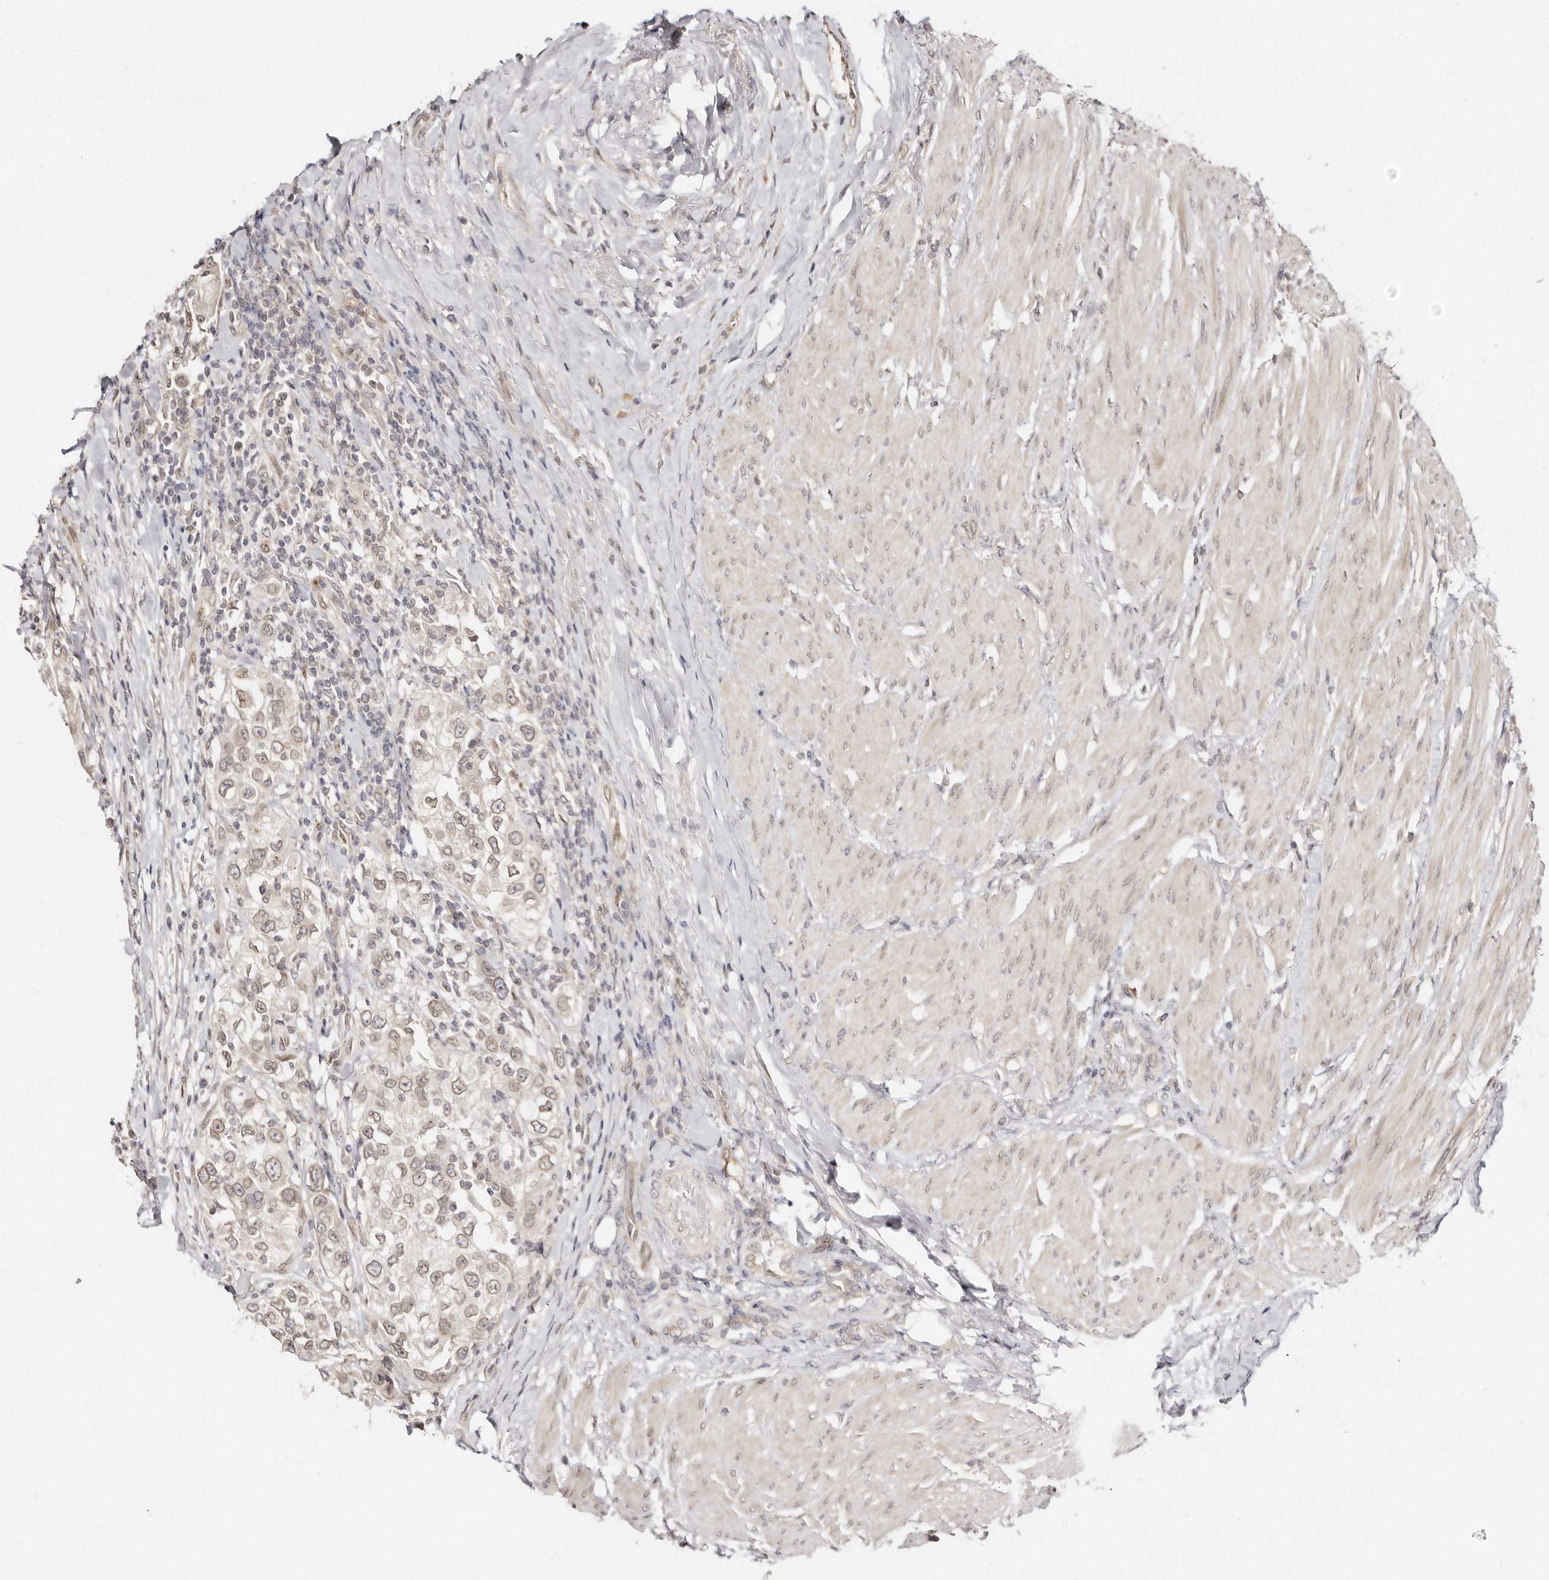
{"staining": {"intensity": "weak", "quantity": ">75%", "location": "nuclear"}, "tissue": "urothelial cancer", "cell_type": "Tumor cells", "image_type": "cancer", "snomed": [{"axis": "morphology", "description": "Urothelial carcinoma, High grade"}, {"axis": "topography", "description": "Urinary bladder"}], "caption": "IHC micrograph of neoplastic tissue: human urothelial cancer stained using immunohistochemistry (IHC) reveals low levels of weak protein expression localized specifically in the nuclear of tumor cells, appearing as a nuclear brown color.", "gene": "LCORL", "patient": {"sex": "female", "age": 80}}